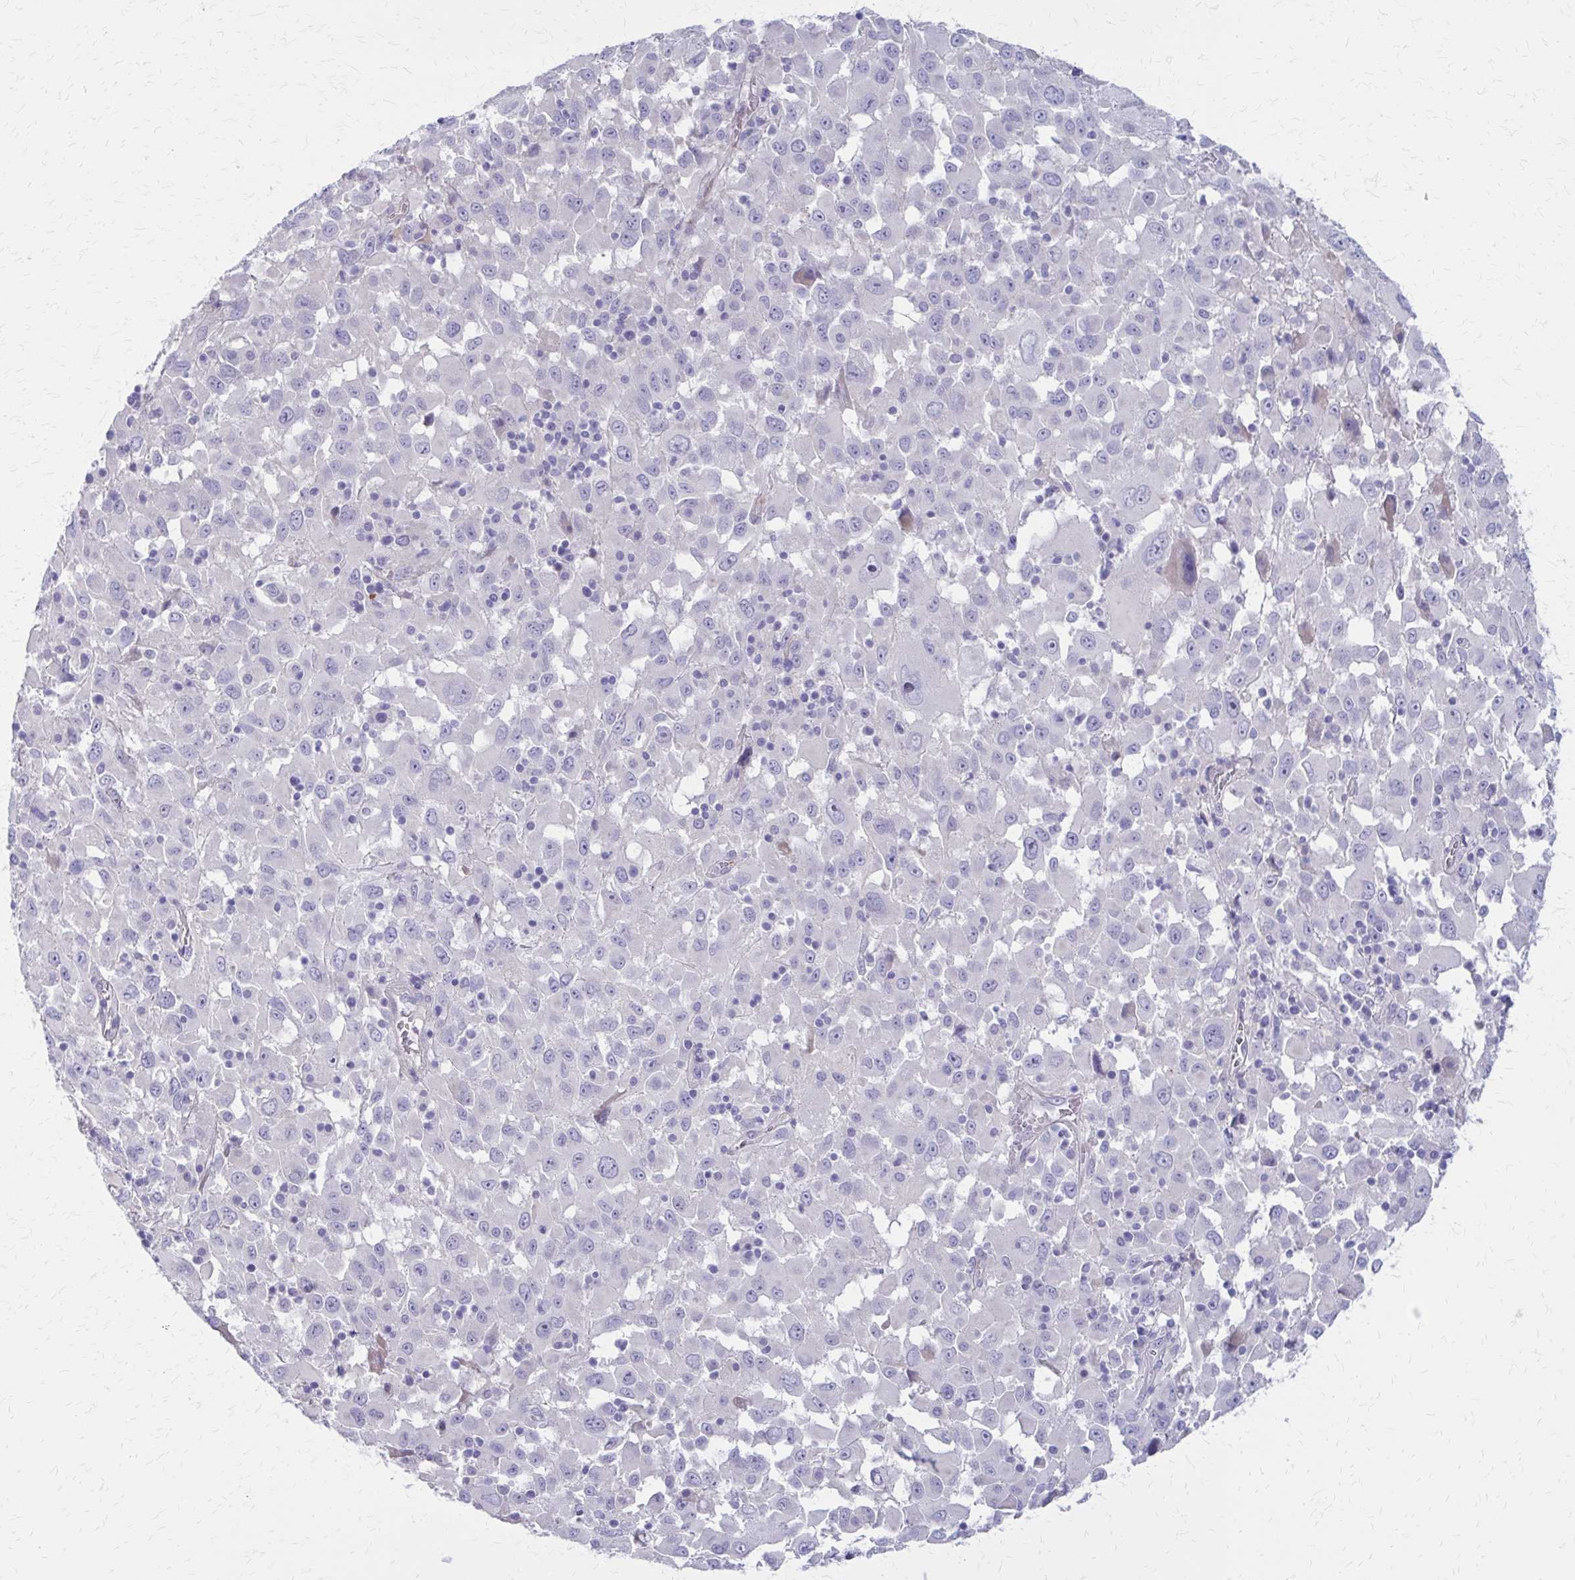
{"staining": {"intensity": "negative", "quantity": "none", "location": "none"}, "tissue": "melanoma", "cell_type": "Tumor cells", "image_type": "cancer", "snomed": [{"axis": "morphology", "description": "Malignant melanoma, Metastatic site"}, {"axis": "topography", "description": "Soft tissue"}], "caption": "Immunohistochemistry (IHC) image of human malignant melanoma (metastatic site) stained for a protein (brown), which displays no expression in tumor cells.", "gene": "GLYATL2", "patient": {"sex": "male", "age": 50}}